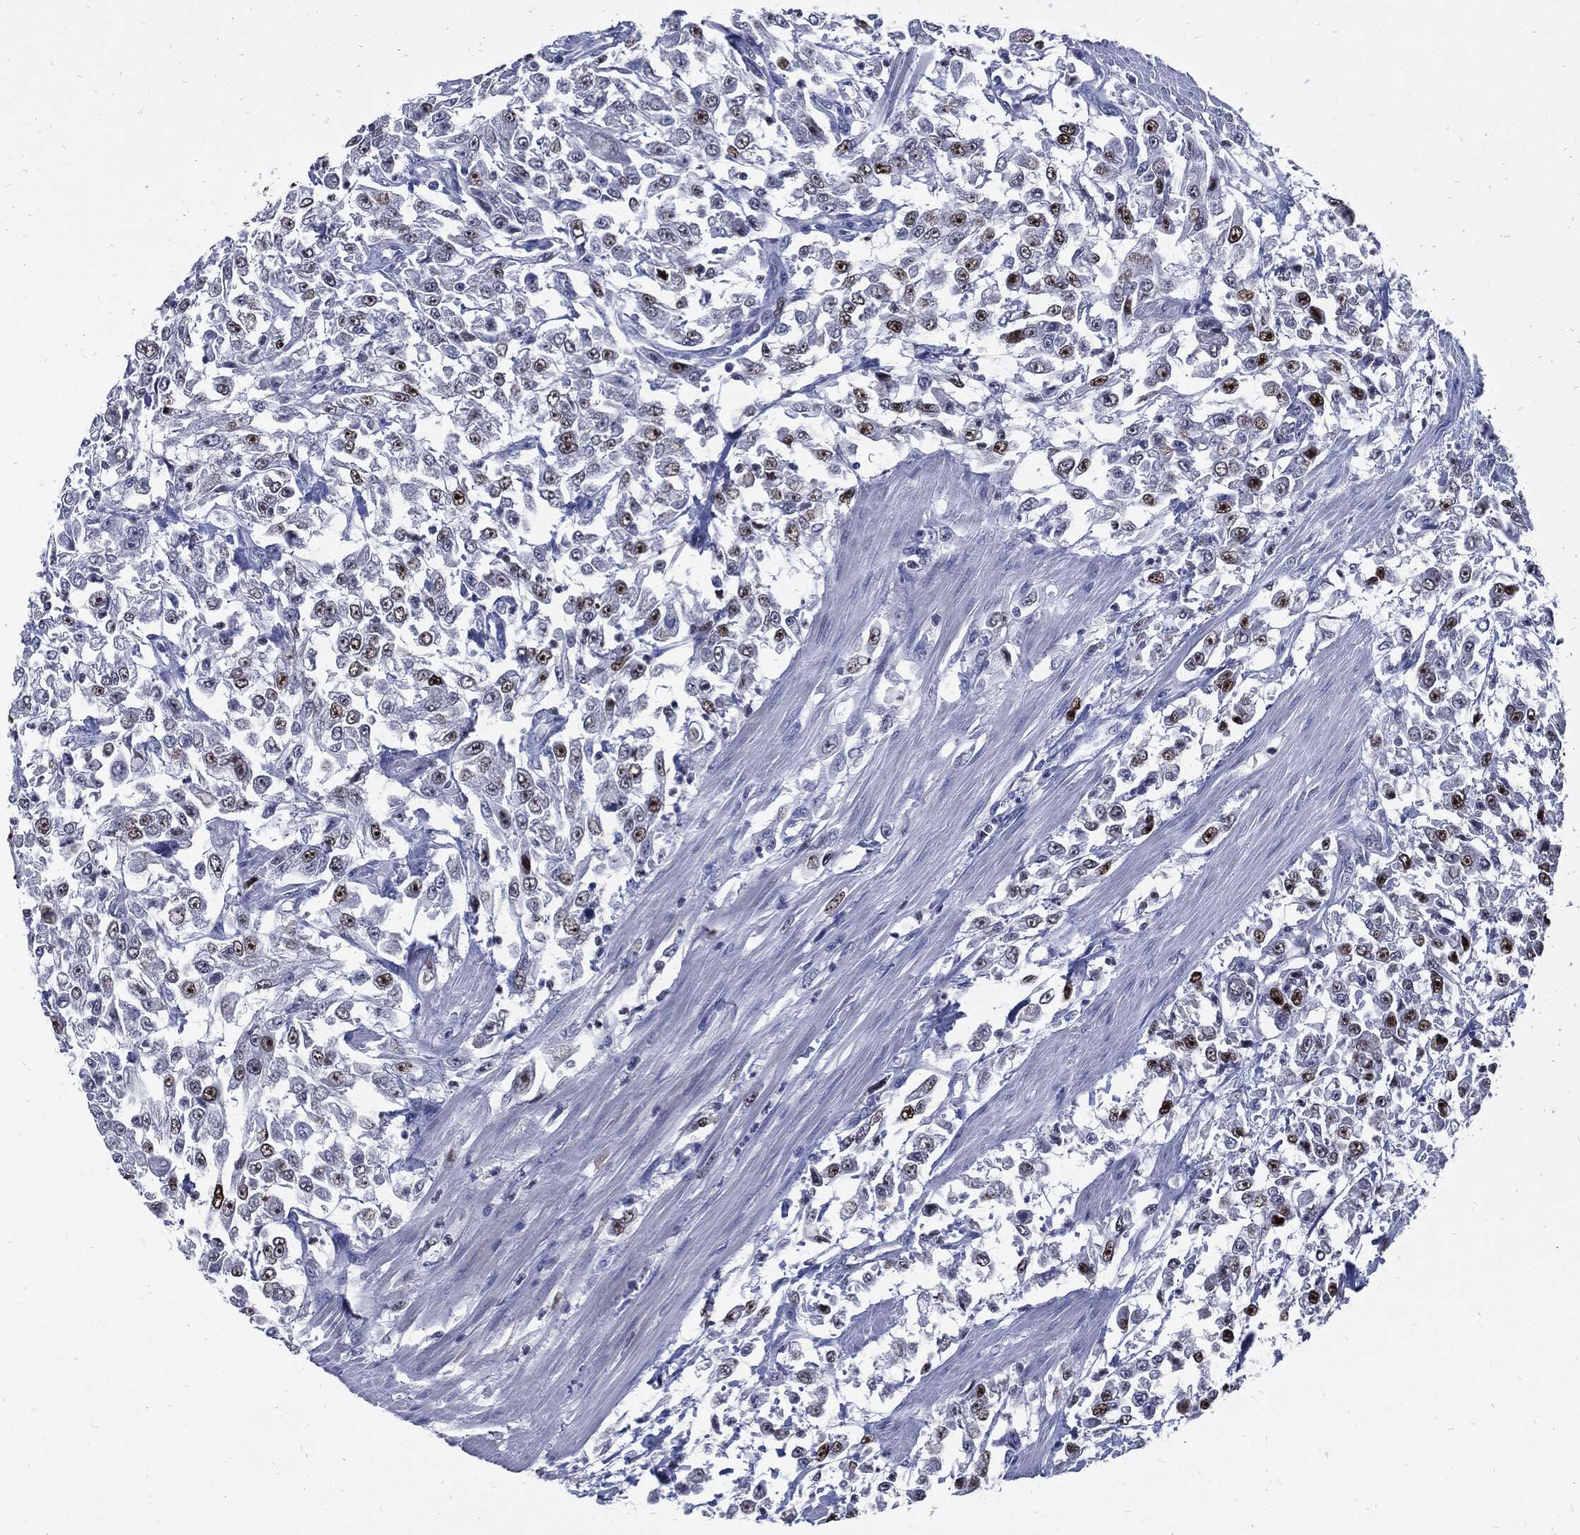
{"staining": {"intensity": "moderate", "quantity": "25%-75%", "location": "nuclear"}, "tissue": "urothelial cancer", "cell_type": "Tumor cells", "image_type": "cancer", "snomed": [{"axis": "morphology", "description": "Urothelial carcinoma, High grade"}, {"axis": "topography", "description": "Urinary bladder"}], "caption": "Immunohistochemical staining of human urothelial cancer exhibits medium levels of moderate nuclear expression in about 25%-75% of tumor cells. (Stains: DAB (3,3'-diaminobenzidine) in brown, nuclei in blue, Microscopy: brightfield microscopy at high magnification).", "gene": "NBN", "patient": {"sex": "male", "age": 46}}